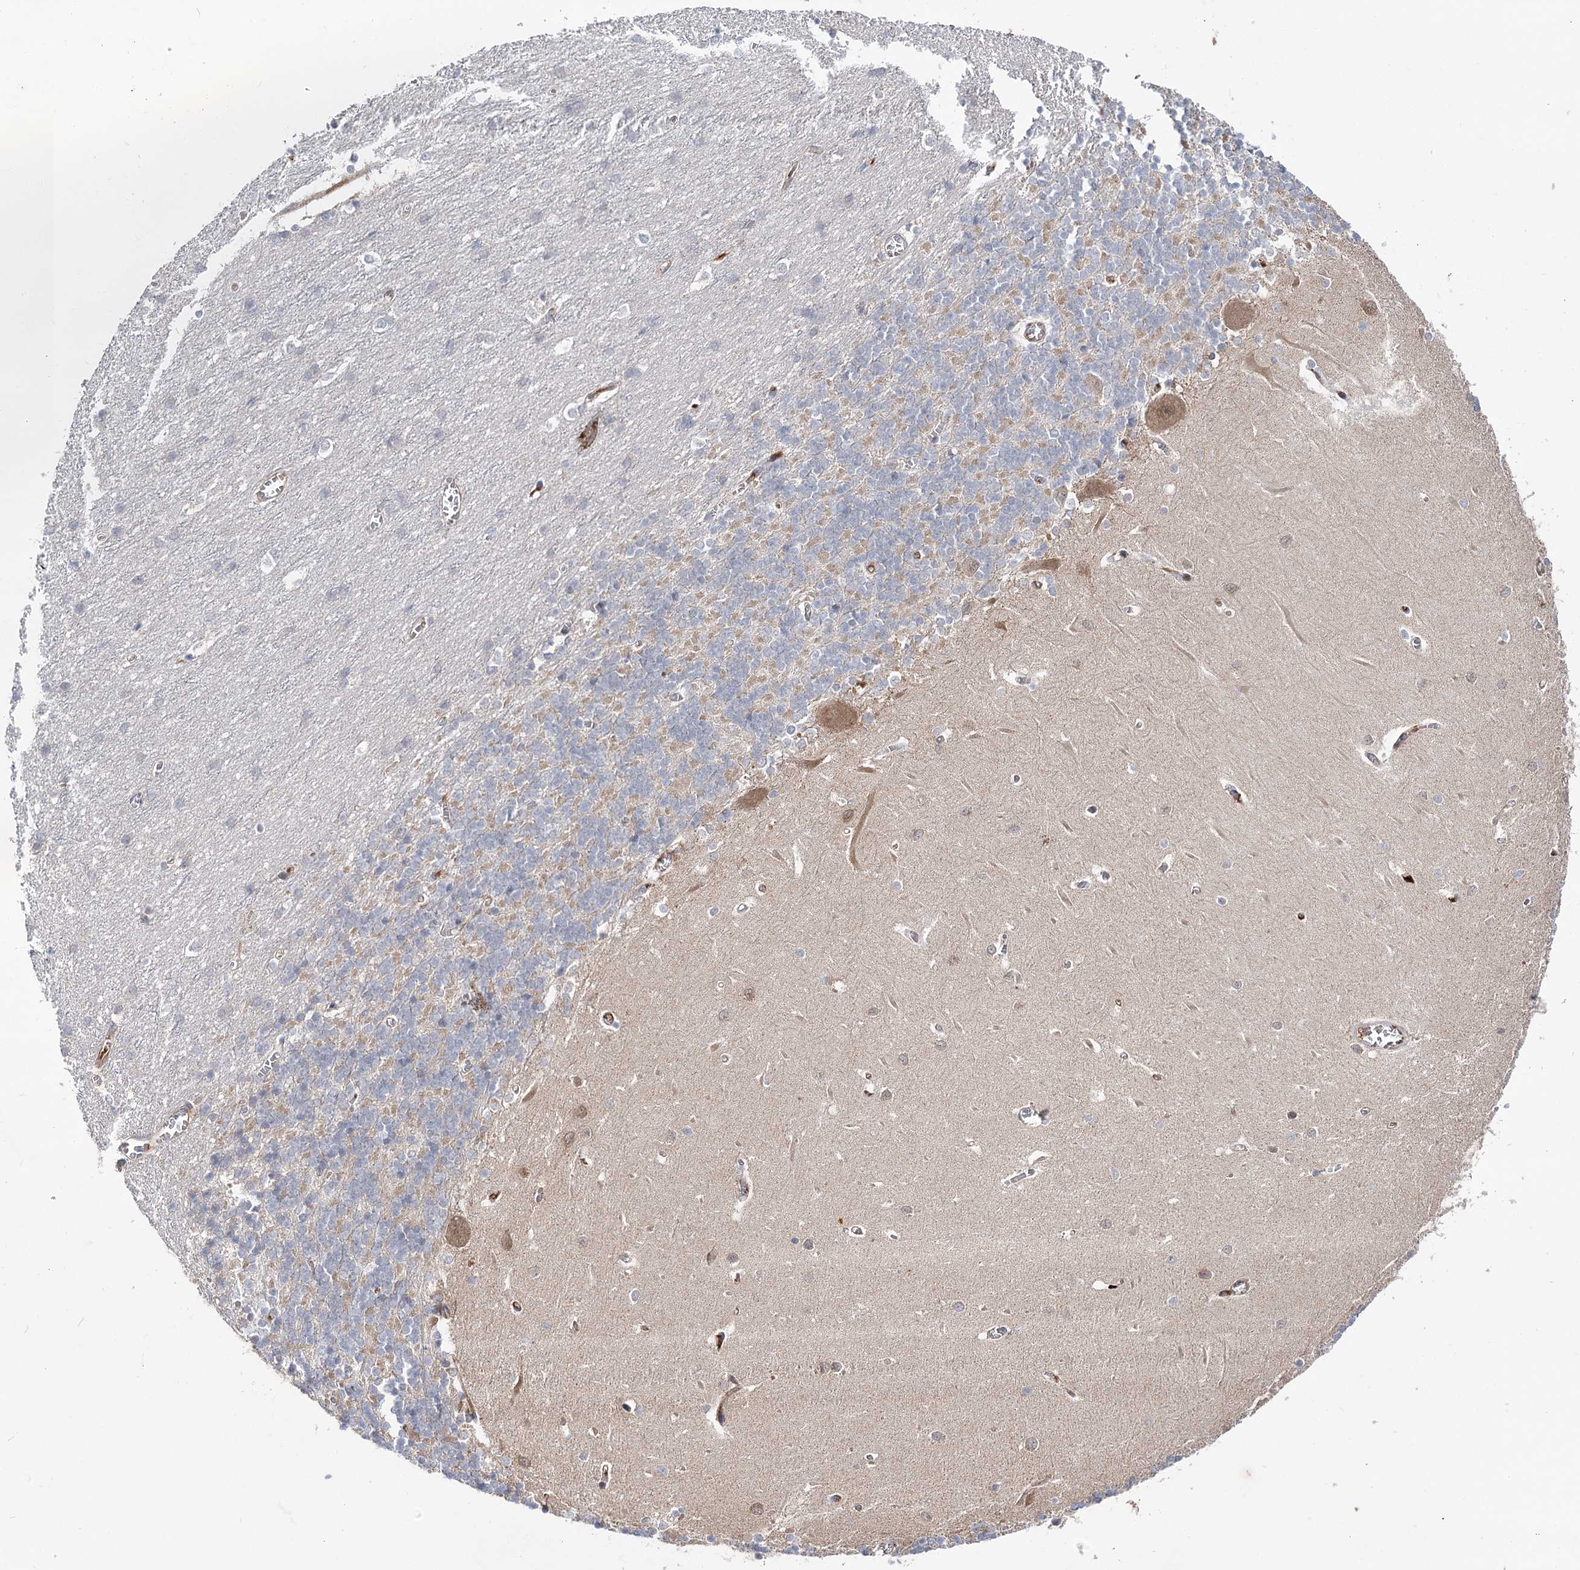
{"staining": {"intensity": "moderate", "quantity": "25%-75%", "location": "cytoplasmic/membranous"}, "tissue": "cerebellum", "cell_type": "Cells in granular layer", "image_type": "normal", "snomed": [{"axis": "morphology", "description": "Normal tissue, NOS"}, {"axis": "topography", "description": "Cerebellum"}], "caption": "Cerebellum was stained to show a protein in brown. There is medium levels of moderate cytoplasmic/membranous expression in about 25%-75% of cells in granular layer. The staining was performed using DAB (3,3'-diaminobenzidine) to visualize the protein expression in brown, while the nuclei were stained in blue with hematoxylin (Magnification: 20x).", "gene": "ARHGAP32", "patient": {"sex": "male", "age": 37}}